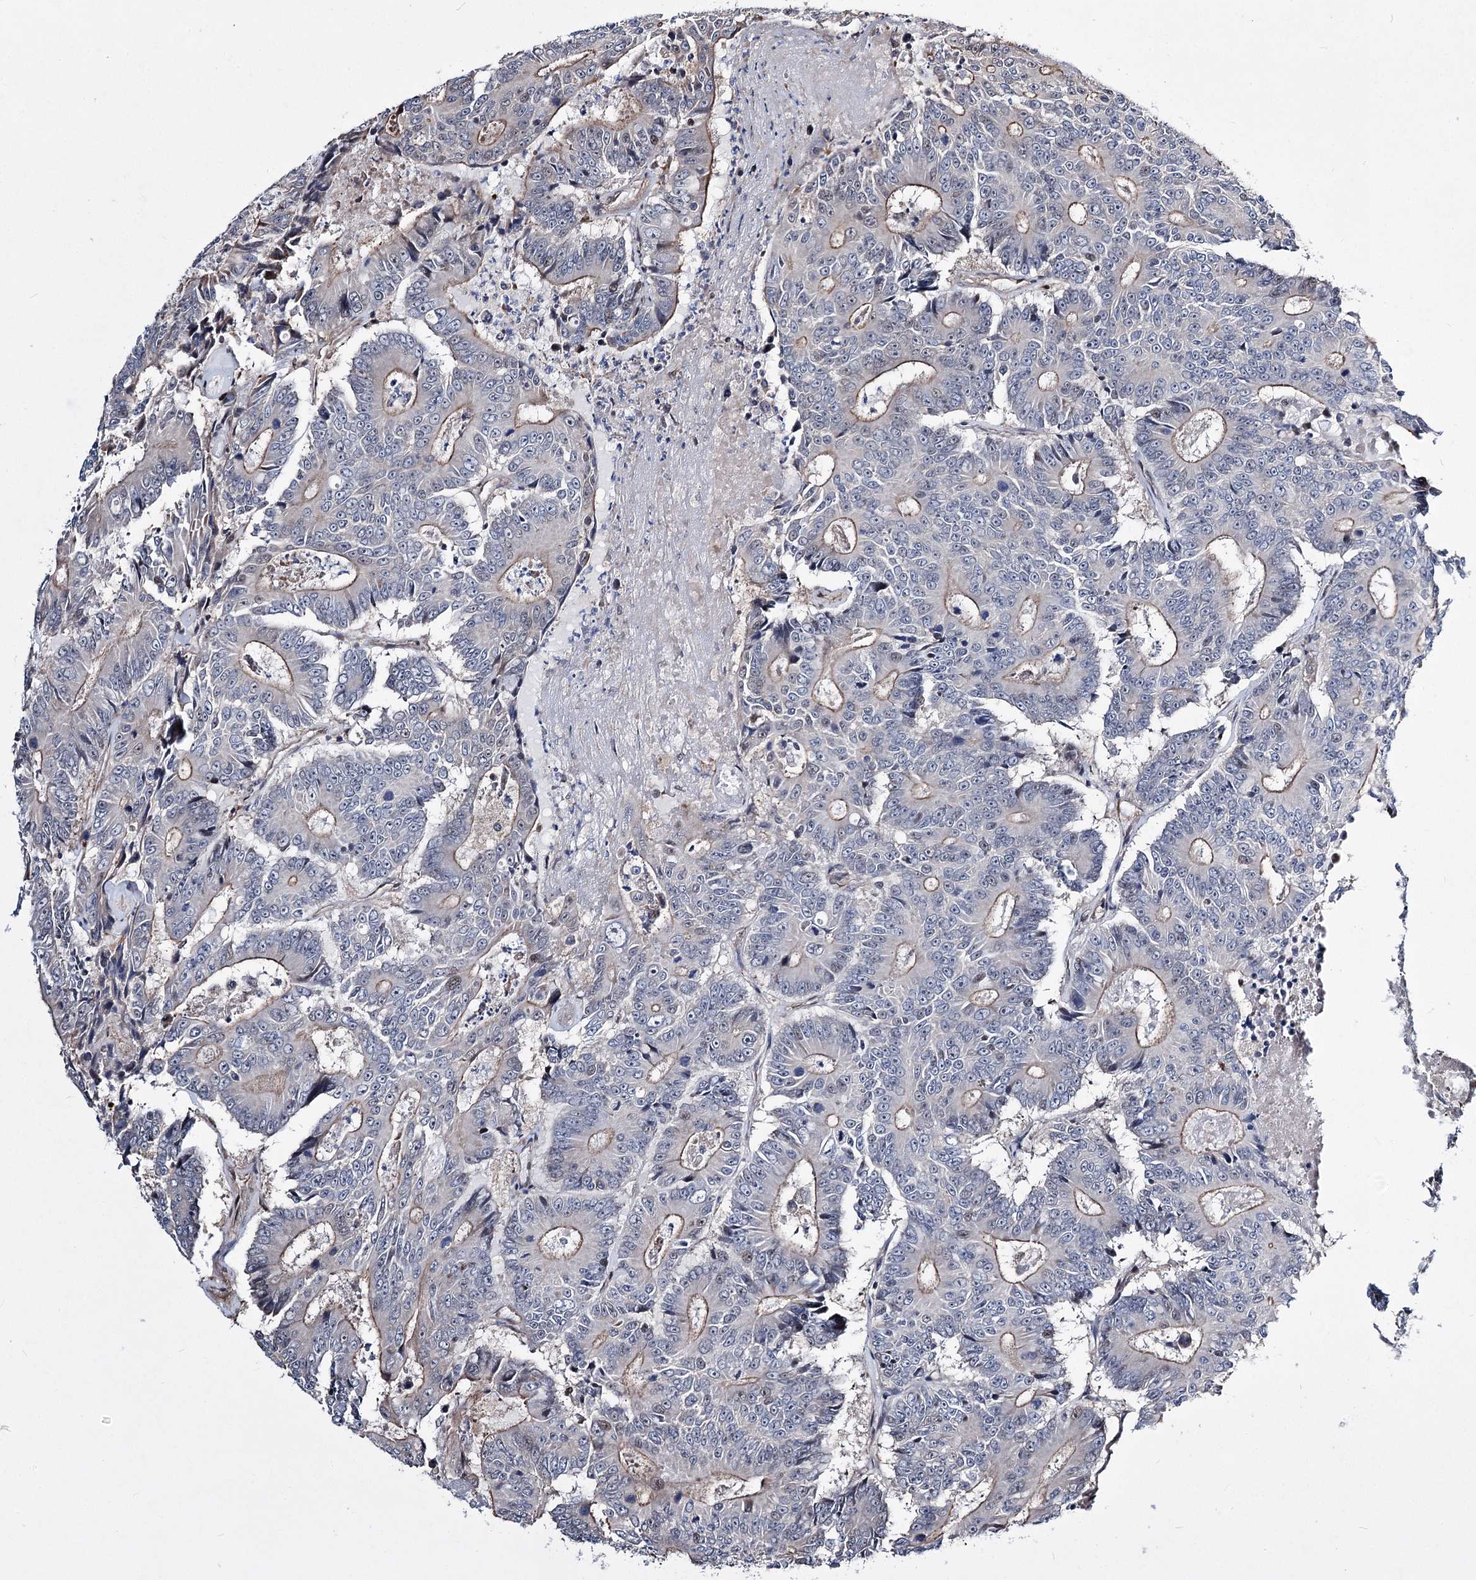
{"staining": {"intensity": "moderate", "quantity": "<25%", "location": "cytoplasmic/membranous"}, "tissue": "colorectal cancer", "cell_type": "Tumor cells", "image_type": "cancer", "snomed": [{"axis": "morphology", "description": "Adenocarcinoma, NOS"}, {"axis": "topography", "description": "Colon"}], "caption": "Immunohistochemical staining of colorectal adenocarcinoma reveals low levels of moderate cytoplasmic/membranous protein positivity in approximately <25% of tumor cells. The staining was performed using DAB to visualize the protein expression in brown, while the nuclei were stained in blue with hematoxylin (Magnification: 20x).", "gene": "CHMP7", "patient": {"sex": "male", "age": 83}}